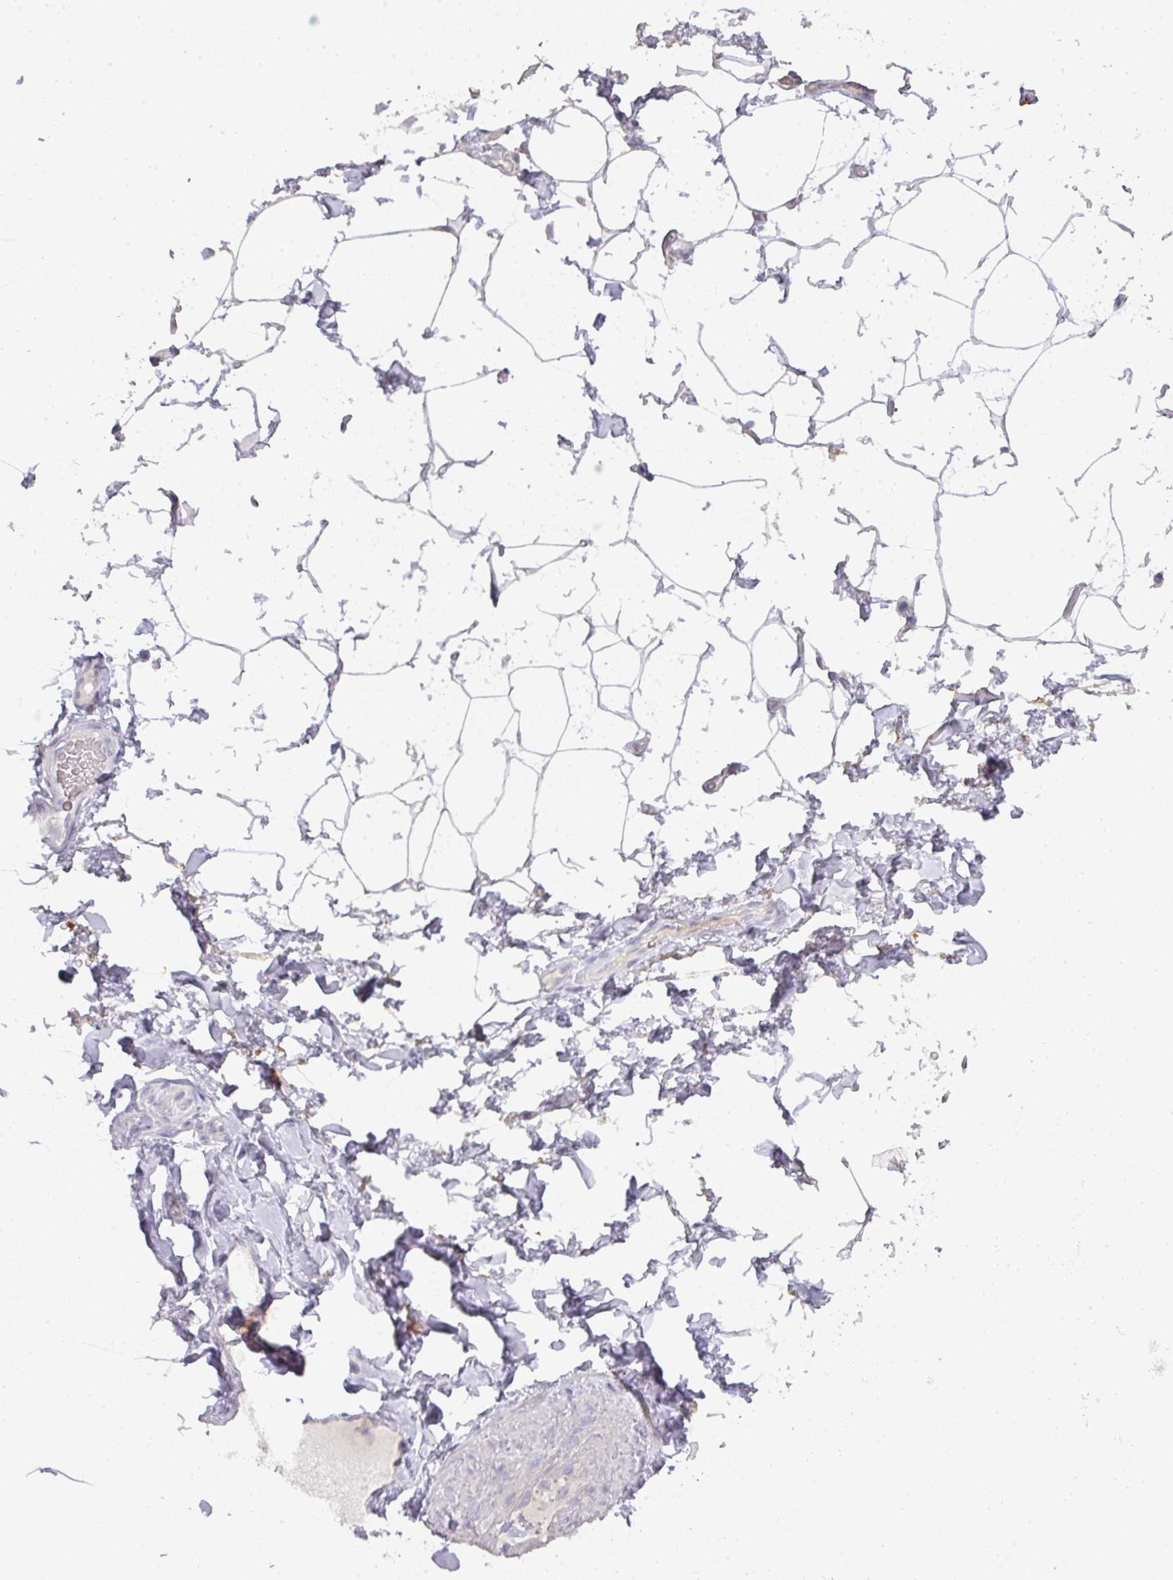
{"staining": {"intensity": "negative", "quantity": "none", "location": "none"}, "tissue": "adipose tissue", "cell_type": "Adipocytes", "image_type": "normal", "snomed": [{"axis": "morphology", "description": "Normal tissue, NOS"}, {"axis": "topography", "description": "Vascular tissue"}, {"axis": "topography", "description": "Peripheral nerve tissue"}], "caption": "This is a micrograph of immunohistochemistry (IHC) staining of normal adipose tissue, which shows no expression in adipocytes. Nuclei are stained in blue.", "gene": "HHEX", "patient": {"sex": "male", "age": 41}}